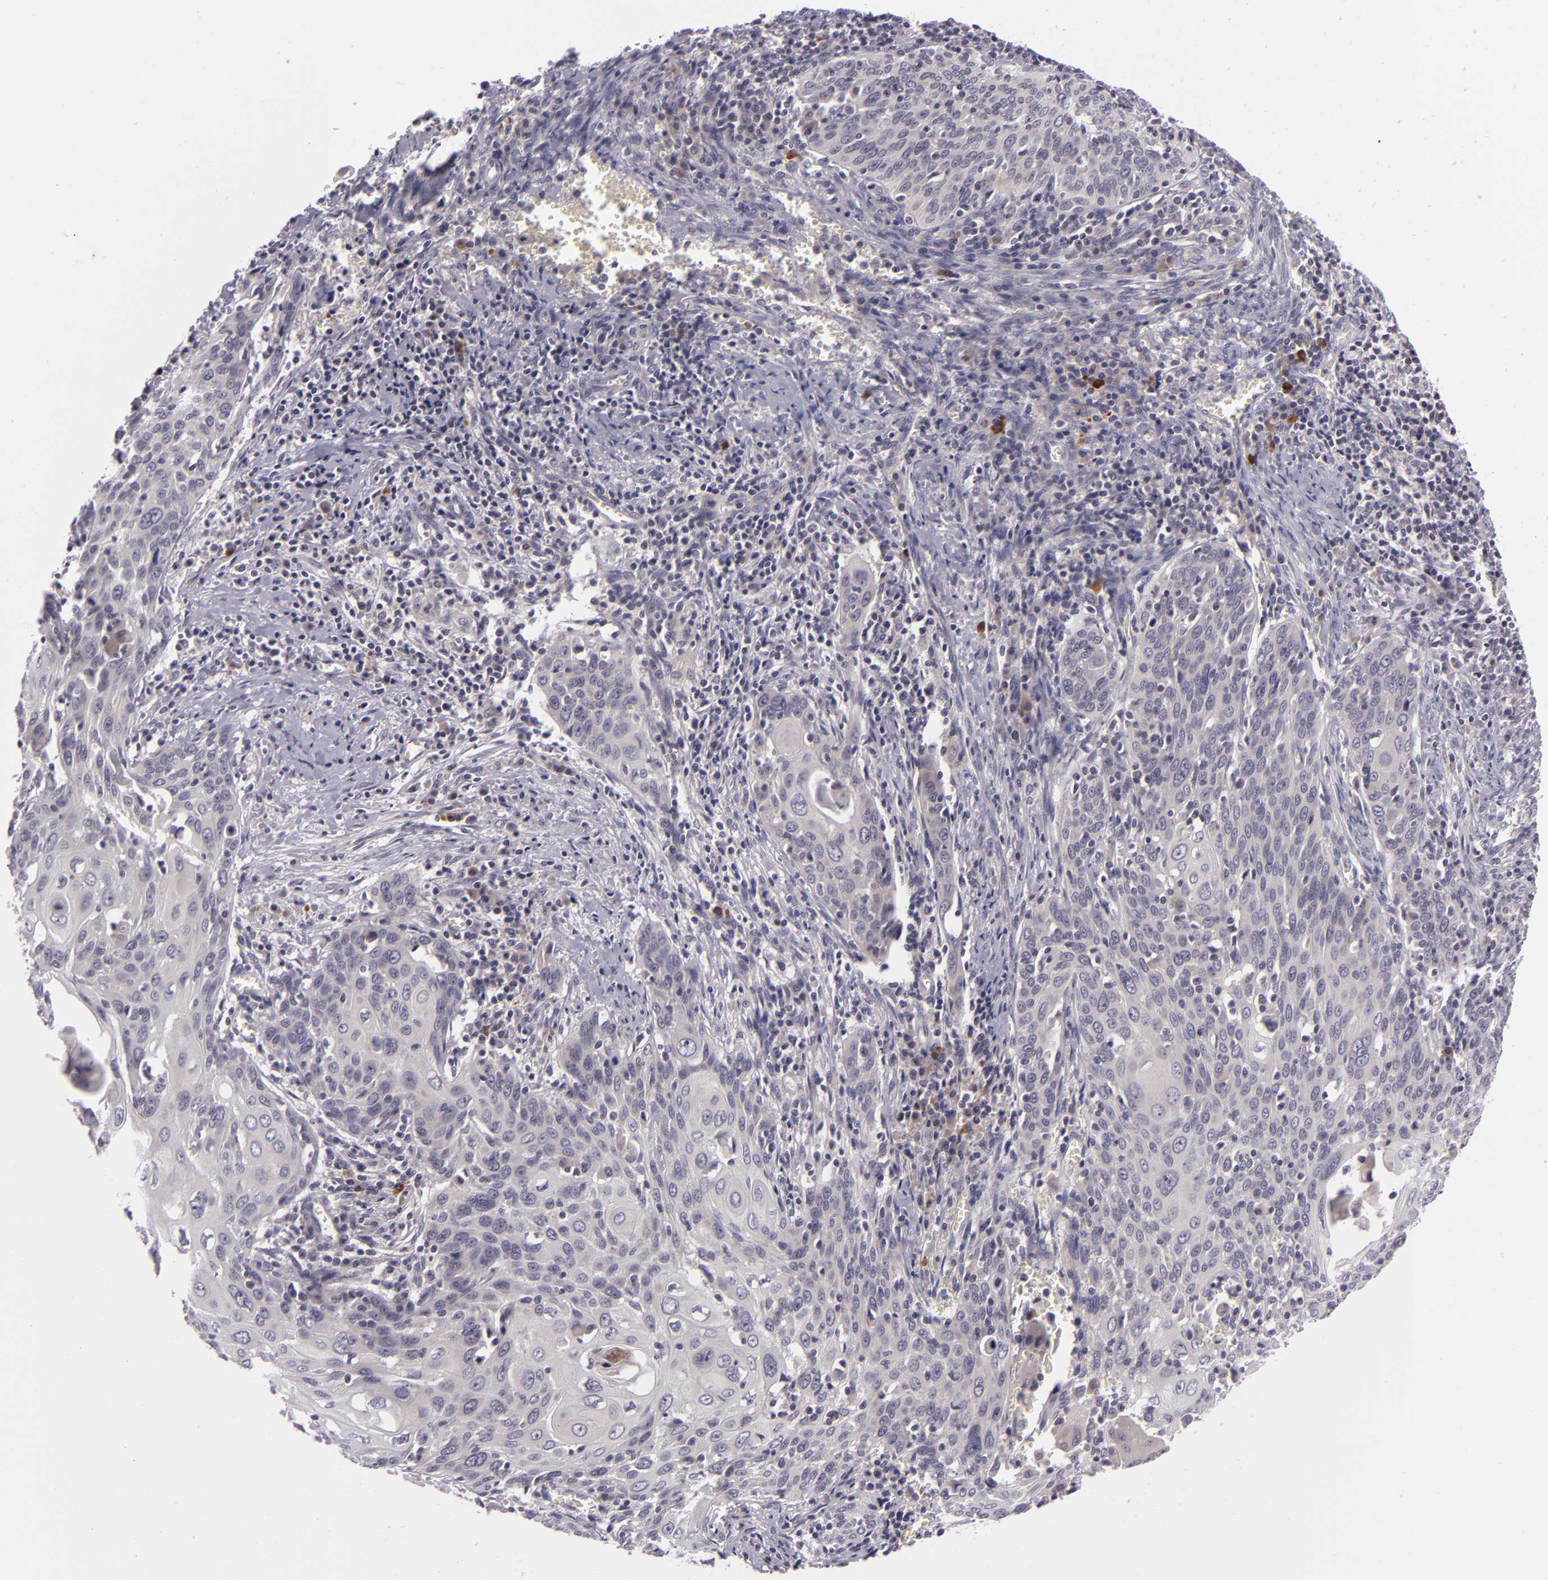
{"staining": {"intensity": "negative", "quantity": "none", "location": "none"}, "tissue": "cervical cancer", "cell_type": "Tumor cells", "image_type": "cancer", "snomed": [{"axis": "morphology", "description": "Squamous cell carcinoma, NOS"}, {"axis": "topography", "description": "Cervix"}], "caption": "This photomicrograph is of cervical squamous cell carcinoma stained with immunohistochemistry to label a protein in brown with the nuclei are counter-stained blue. There is no positivity in tumor cells.", "gene": "DAG1", "patient": {"sex": "female", "age": 54}}